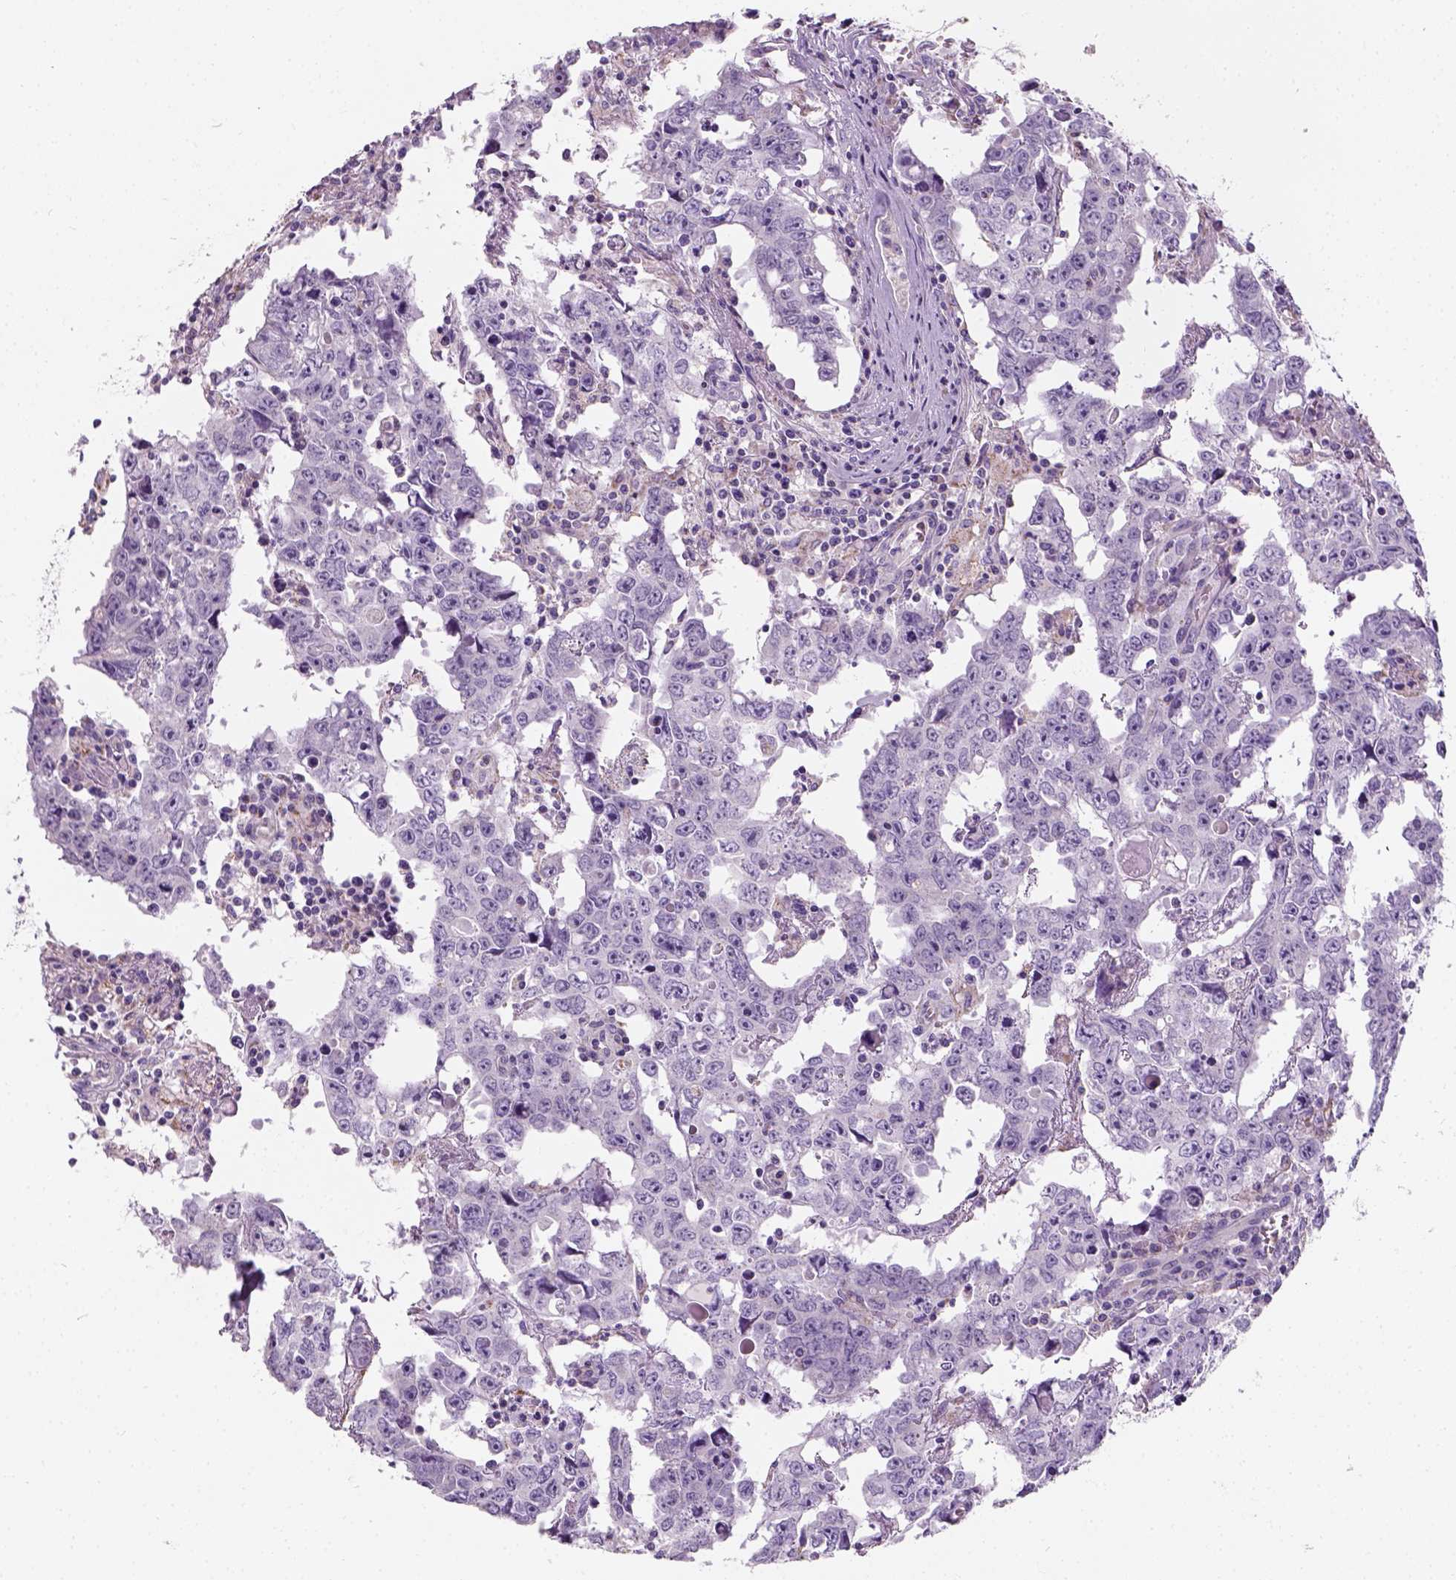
{"staining": {"intensity": "negative", "quantity": "none", "location": "none"}, "tissue": "testis cancer", "cell_type": "Tumor cells", "image_type": "cancer", "snomed": [{"axis": "morphology", "description": "Carcinoma, Embryonal, NOS"}, {"axis": "topography", "description": "Testis"}], "caption": "An immunohistochemistry (IHC) micrograph of testis cancer (embryonal carcinoma) is shown. There is no staining in tumor cells of testis cancer (embryonal carcinoma). The staining was performed using DAB (3,3'-diaminobenzidine) to visualize the protein expression in brown, while the nuclei were stained in blue with hematoxylin (Magnification: 20x).", "gene": "CHODL", "patient": {"sex": "male", "age": 22}}